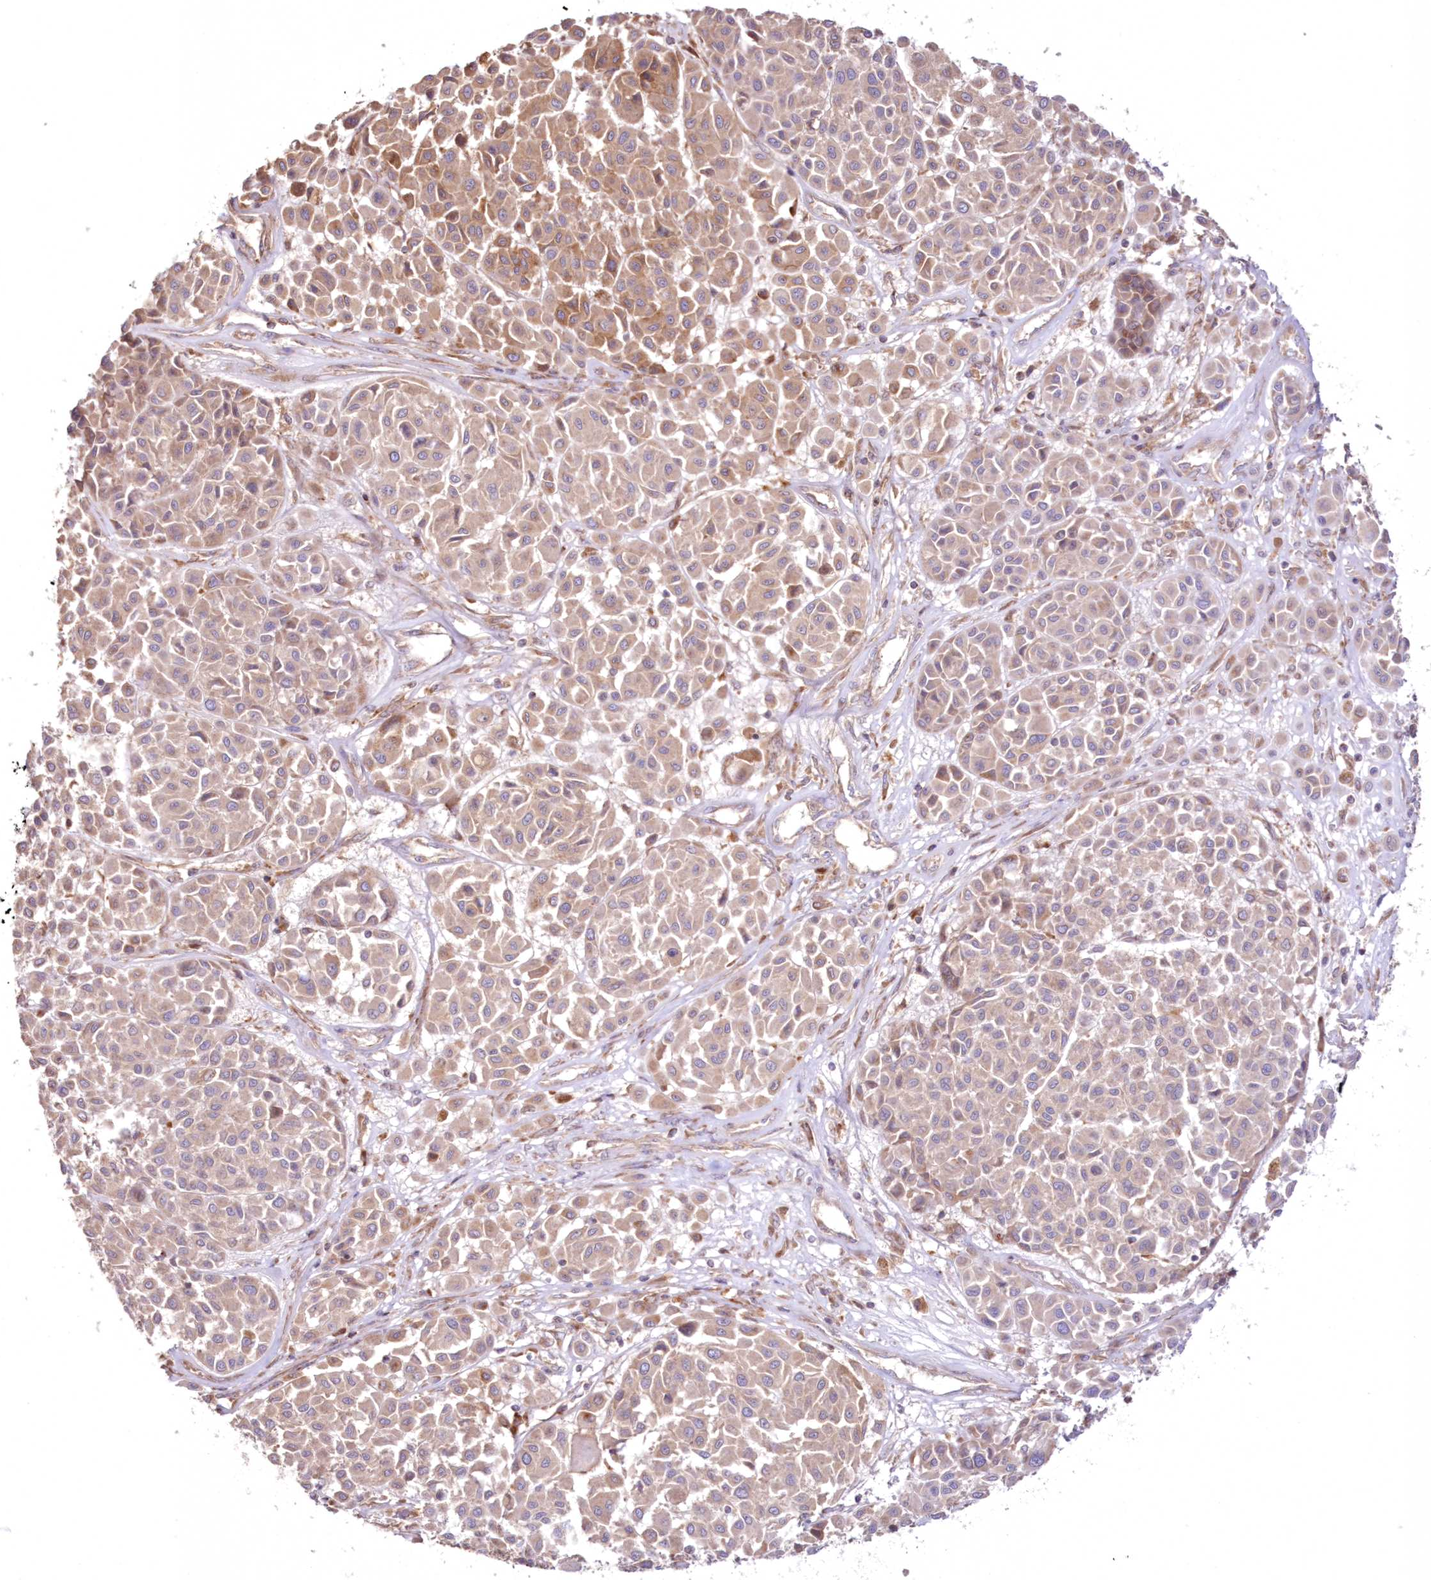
{"staining": {"intensity": "moderate", "quantity": ">75%", "location": "cytoplasmic/membranous"}, "tissue": "melanoma", "cell_type": "Tumor cells", "image_type": "cancer", "snomed": [{"axis": "morphology", "description": "Malignant melanoma, Metastatic site"}, {"axis": "topography", "description": "Soft tissue"}], "caption": "Human malignant melanoma (metastatic site) stained with a brown dye displays moderate cytoplasmic/membranous positive staining in about >75% of tumor cells.", "gene": "DDO", "patient": {"sex": "male", "age": 41}}